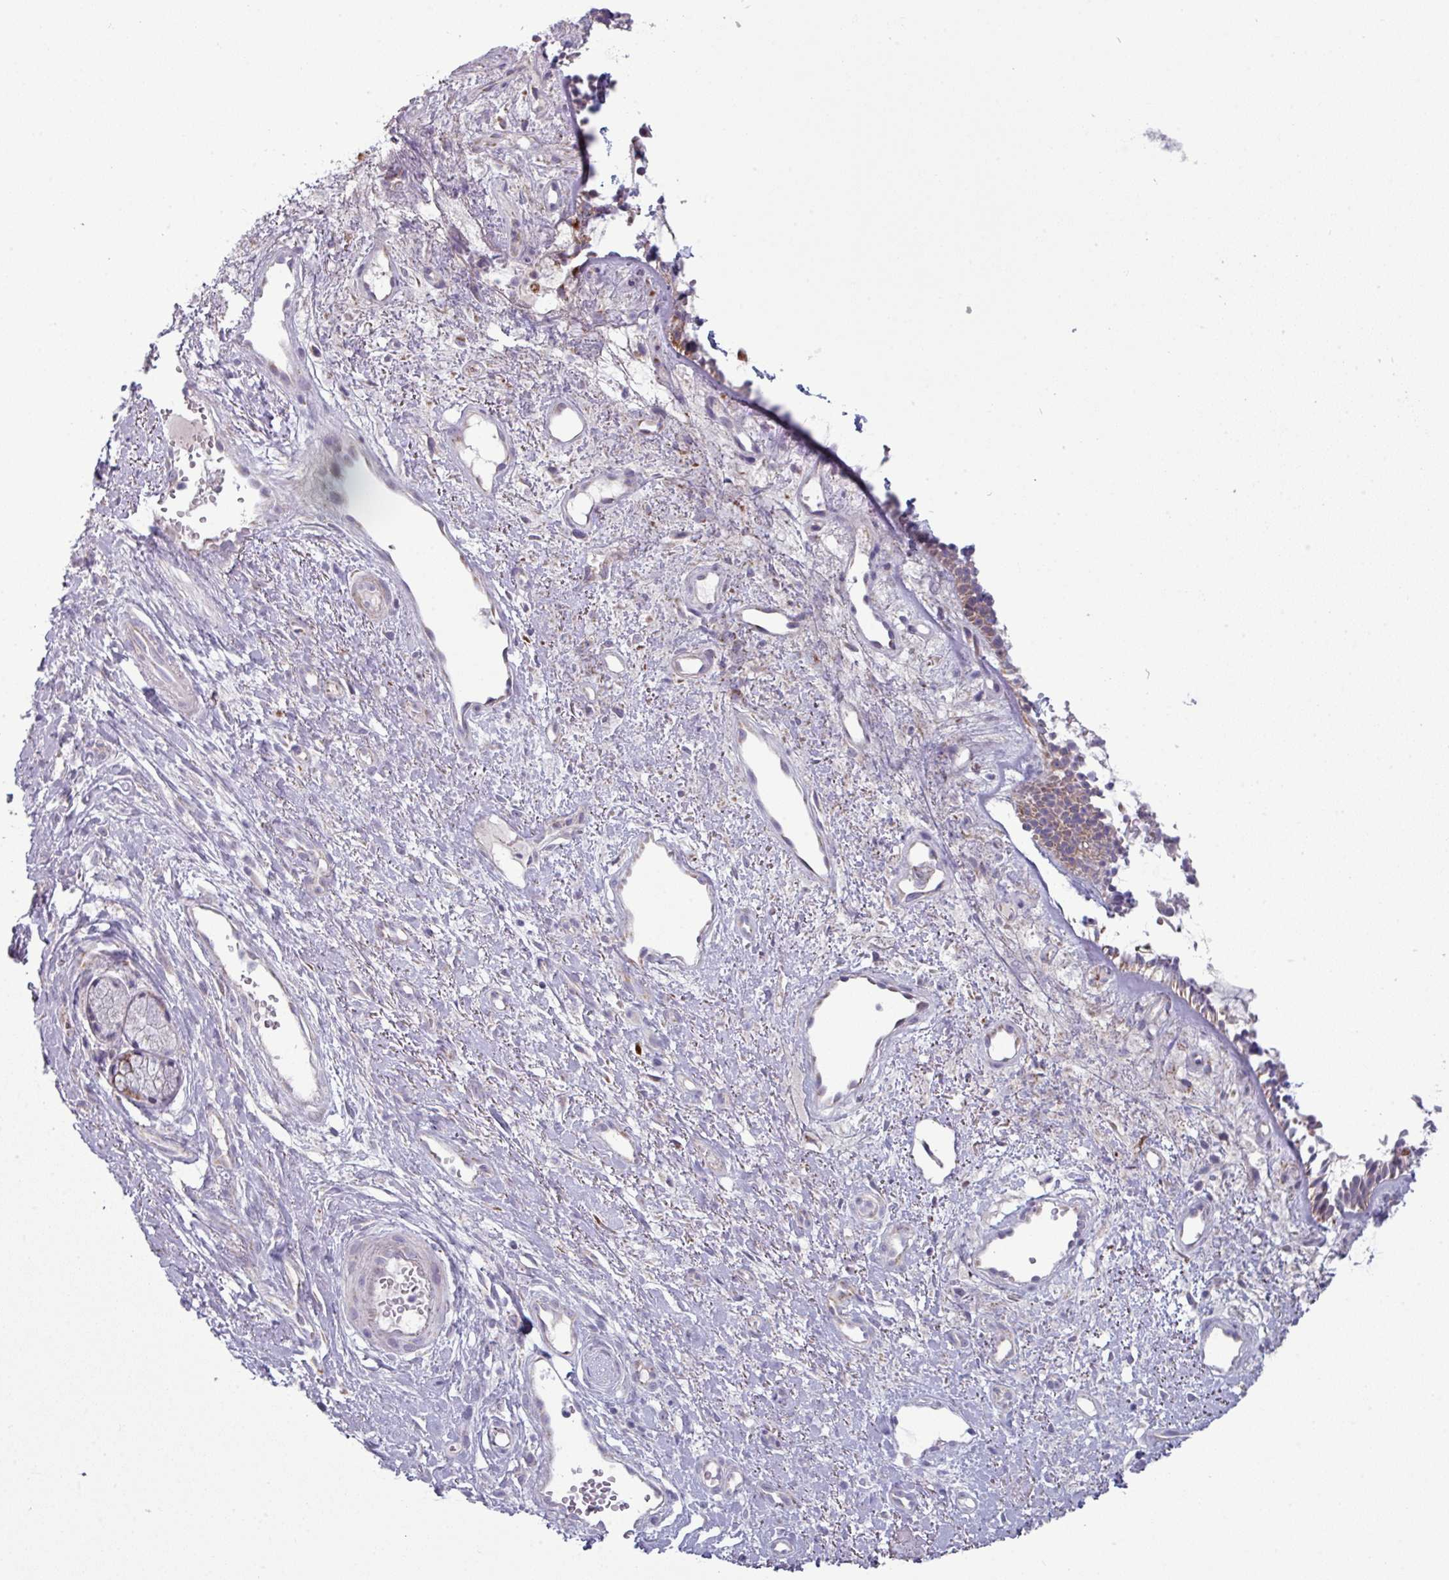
{"staining": {"intensity": "moderate", "quantity": "25%-75%", "location": "cytoplasmic/membranous"}, "tissue": "nasopharynx", "cell_type": "Respiratory epithelial cells", "image_type": "normal", "snomed": [{"axis": "morphology", "description": "Normal tissue, NOS"}, {"axis": "topography", "description": "Cartilage tissue"}, {"axis": "topography", "description": "Nasopharynx"}, {"axis": "topography", "description": "Thyroid gland"}], "caption": "DAB immunohistochemical staining of benign human nasopharynx reveals moderate cytoplasmic/membranous protein staining in approximately 25%-75% of respiratory epithelial cells.", "gene": "ZNF615", "patient": {"sex": "male", "age": 63}}